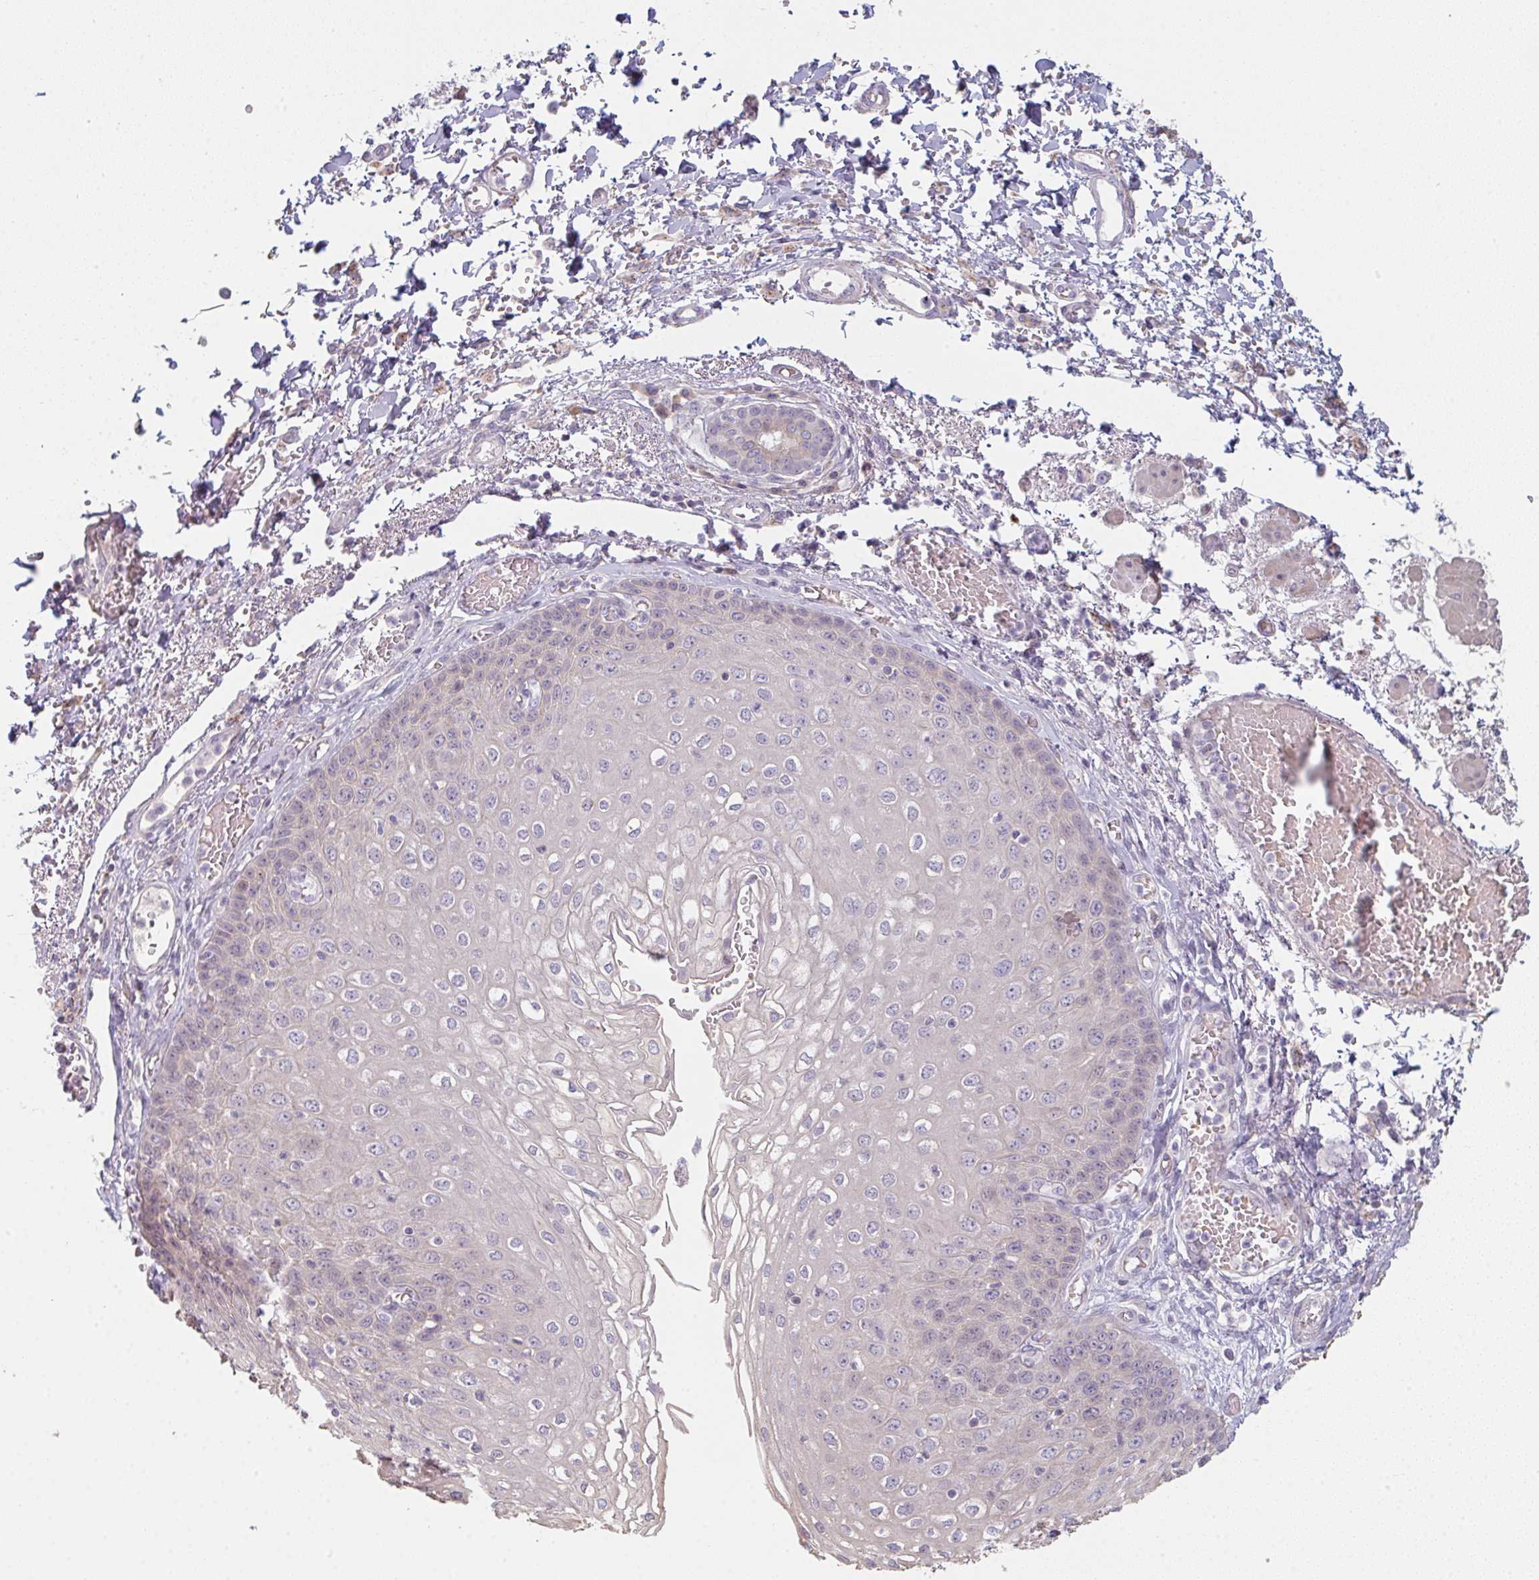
{"staining": {"intensity": "negative", "quantity": "none", "location": "none"}, "tissue": "esophagus", "cell_type": "Squamous epithelial cells", "image_type": "normal", "snomed": [{"axis": "morphology", "description": "Normal tissue, NOS"}, {"axis": "morphology", "description": "Adenocarcinoma, NOS"}, {"axis": "topography", "description": "Esophagus"}], "caption": "DAB (3,3'-diaminobenzidine) immunohistochemical staining of unremarkable esophagus reveals no significant expression in squamous epithelial cells. (Immunohistochemistry, brightfield microscopy, high magnification).", "gene": "TMEM237", "patient": {"sex": "male", "age": 81}}